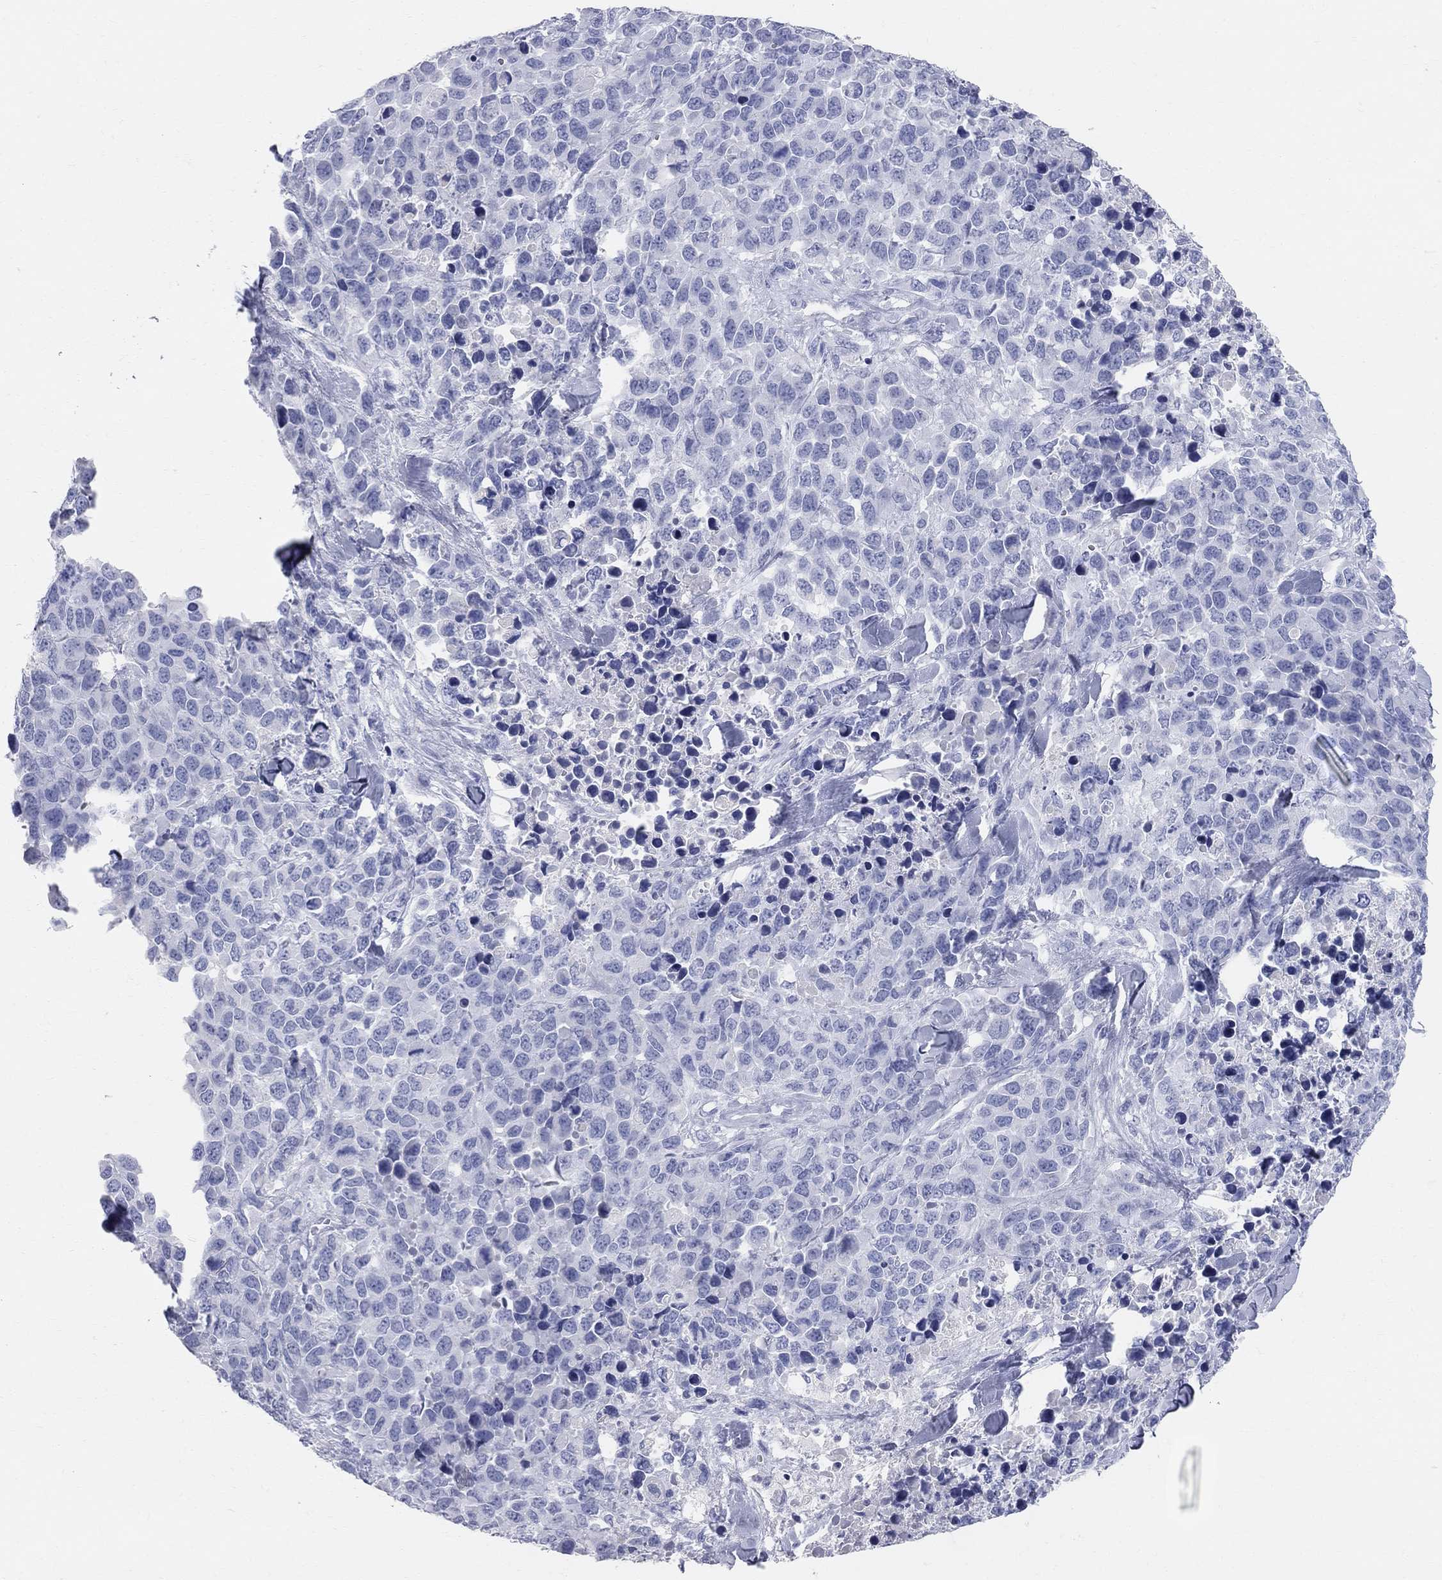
{"staining": {"intensity": "negative", "quantity": "none", "location": "none"}, "tissue": "melanoma", "cell_type": "Tumor cells", "image_type": "cancer", "snomed": [{"axis": "morphology", "description": "Malignant melanoma, Metastatic site"}, {"axis": "topography", "description": "Skin"}], "caption": "The histopathology image displays no staining of tumor cells in melanoma.", "gene": "AOX1", "patient": {"sex": "male", "age": 84}}